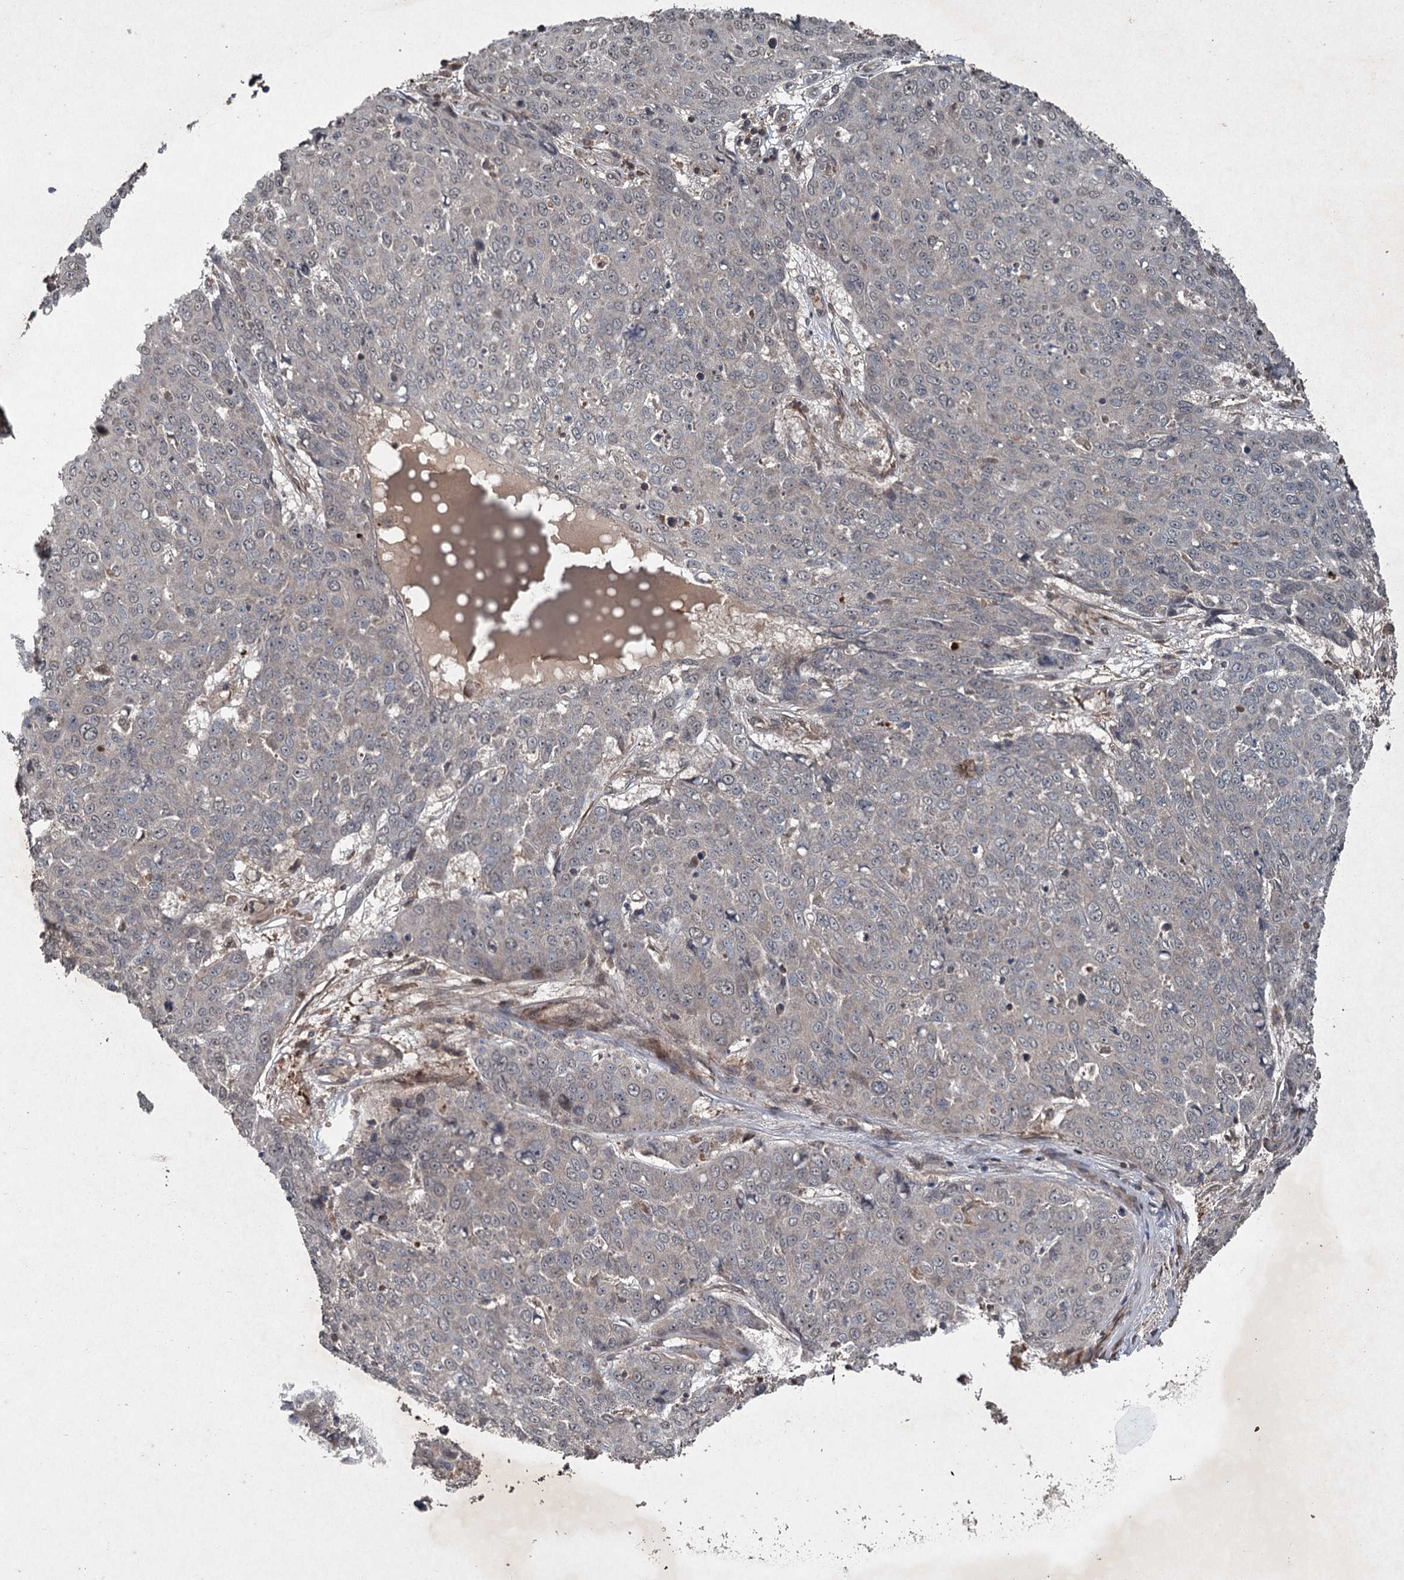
{"staining": {"intensity": "negative", "quantity": "none", "location": "none"}, "tissue": "skin cancer", "cell_type": "Tumor cells", "image_type": "cancer", "snomed": [{"axis": "morphology", "description": "Squamous cell carcinoma, NOS"}, {"axis": "topography", "description": "Skin"}], "caption": "DAB immunohistochemical staining of human skin cancer displays no significant positivity in tumor cells.", "gene": "ALAS1", "patient": {"sex": "male", "age": 71}}